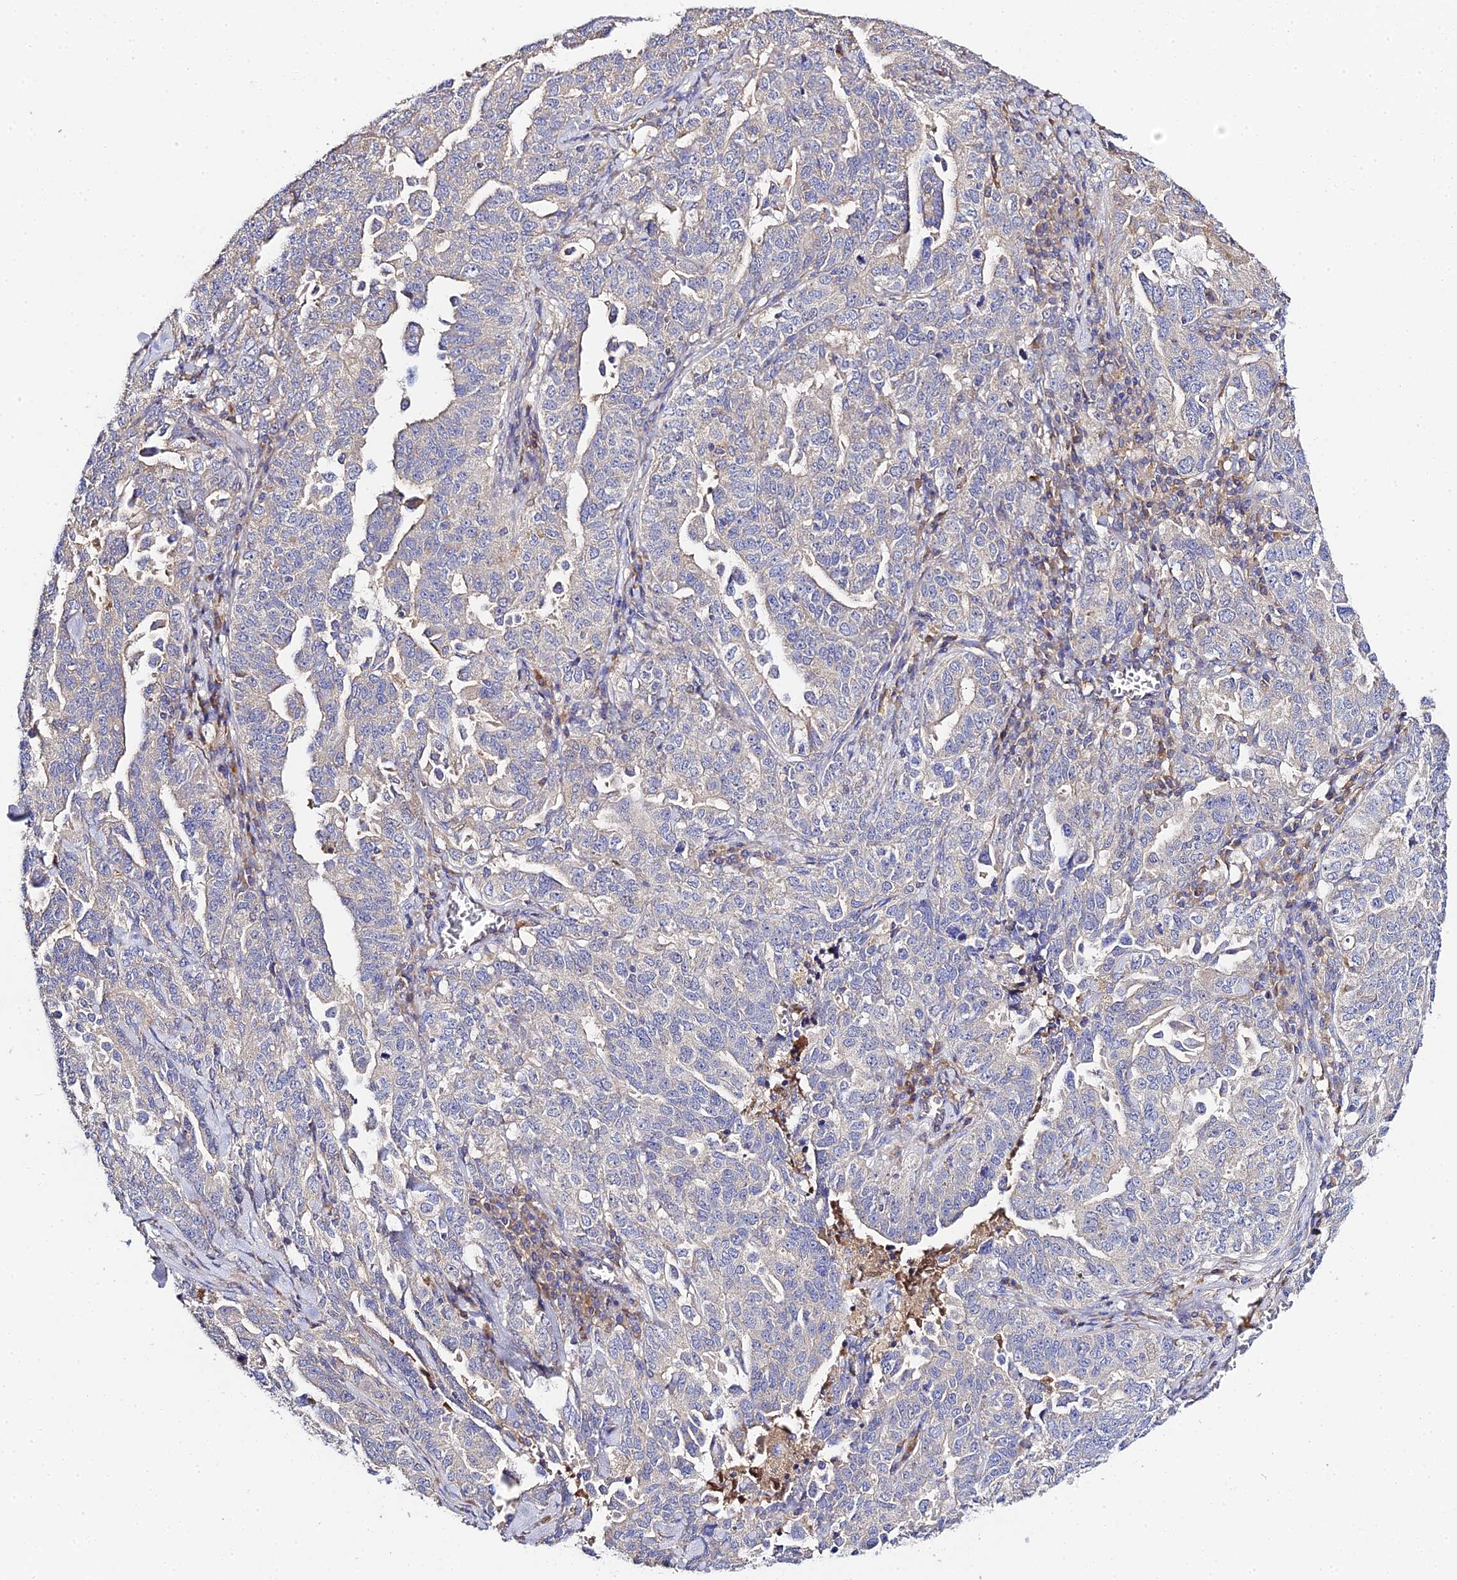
{"staining": {"intensity": "weak", "quantity": "<25%", "location": "cytoplasmic/membranous"}, "tissue": "ovarian cancer", "cell_type": "Tumor cells", "image_type": "cancer", "snomed": [{"axis": "morphology", "description": "Carcinoma, endometroid"}, {"axis": "topography", "description": "Ovary"}], "caption": "This is an IHC micrograph of human ovarian endometroid carcinoma. There is no staining in tumor cells.", "gene": "SCX", "patient": {"sex": "female", "age": 62}}